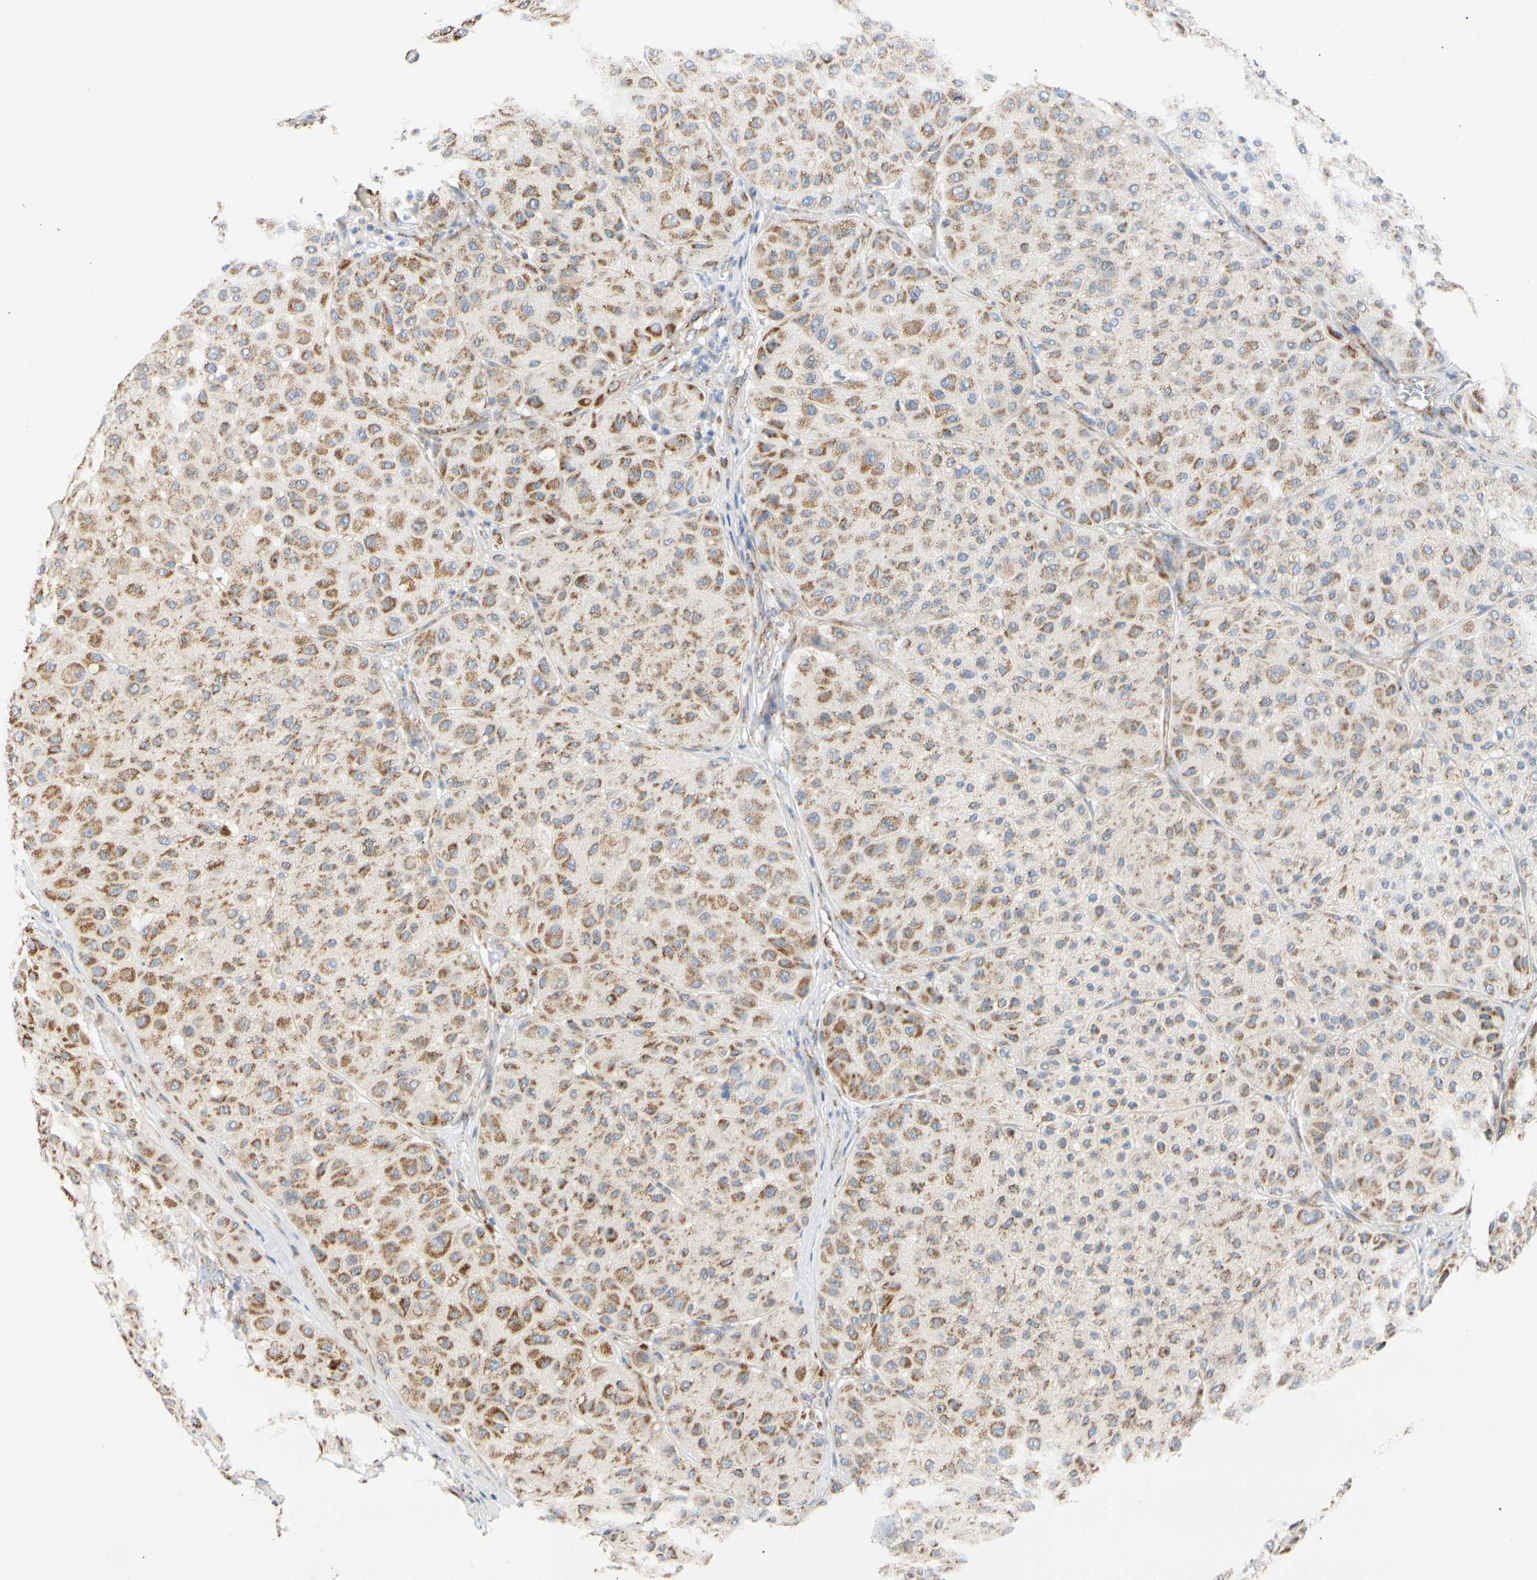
{"staining": {"intensity": "moderate", "quantity": ">75%", "location": "cytoplasmic/membranous"}, "tissue": "melanoma", "cell_type": "Tumor cells", "image_type": "cancer", "snomed": [{"axis": "morphology", "description": "Normal tissue, NOS"}, {"axis": "morphology", "description": "Malignant melanoma, Metastatic site"}, {"axis": "topography", "description": "Skin"}], "caption": "The immunohistochemical stain highlights moderate cytoplasmic/membranous positivity in tumor cells of malignant melanoma (metastatic site) tissue. (Stains: DAB in brown, nuclei in blue, Microscopy: brightfield microscopy at high magnification).", "gene": "ACAT1", "patient": {"sex": "male", "age": 41}}